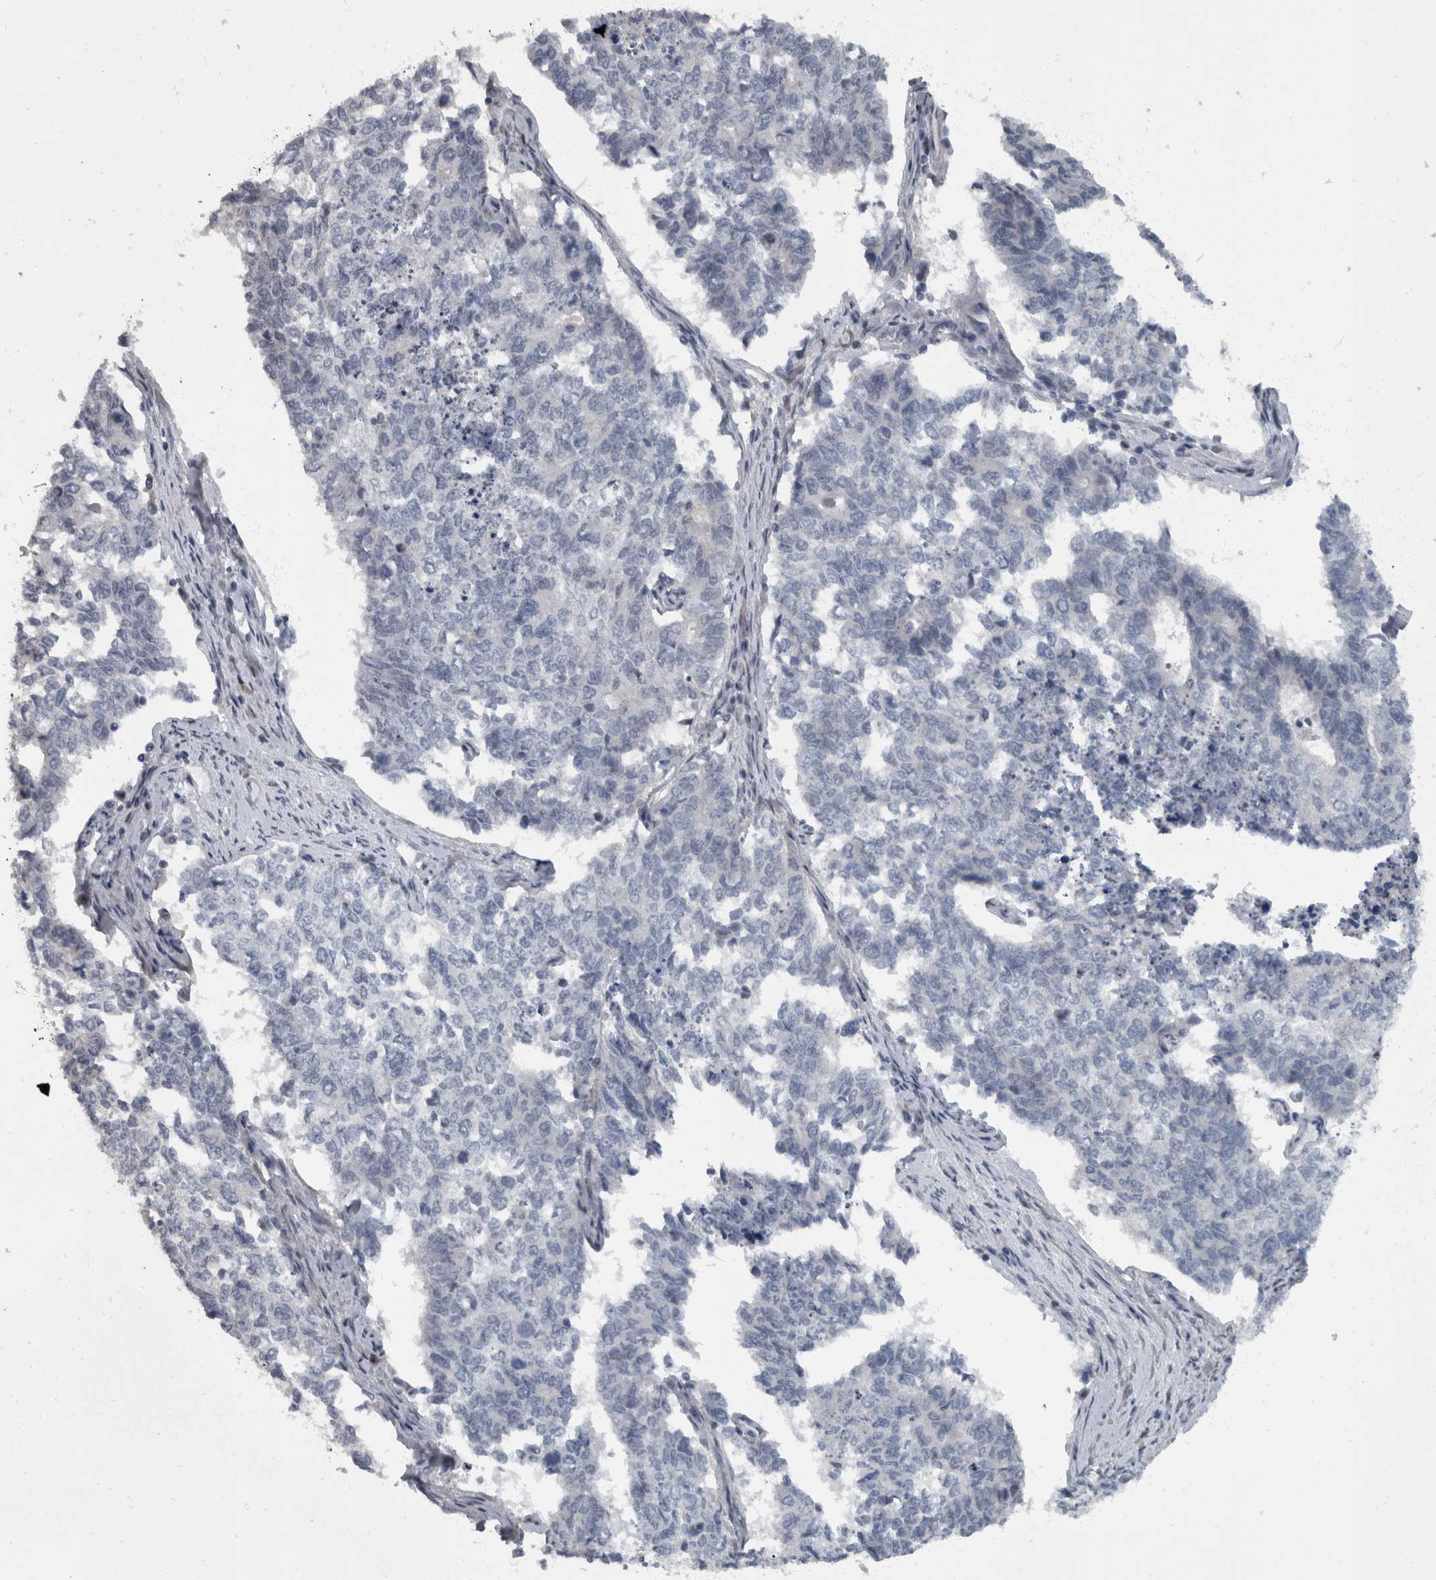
{"staining": {"intensity": "negative", "quantity": "none", "location": "none"}, "tissue": "cervical cancer", "cell_type": "Tumor cells", "image_type": "cancer", "snomed": [{"axis": "morphology", "description": "Squamous cell carcinoma, NOS"}, {"axis": "topography", "description": "Cervix"}], "caption": "Cervical cancer was stained to show a protein in brown. There is no significant positivity in tumor cells.", "gene": "WDR33", "patient": {"sex": "female", "age": 63}}